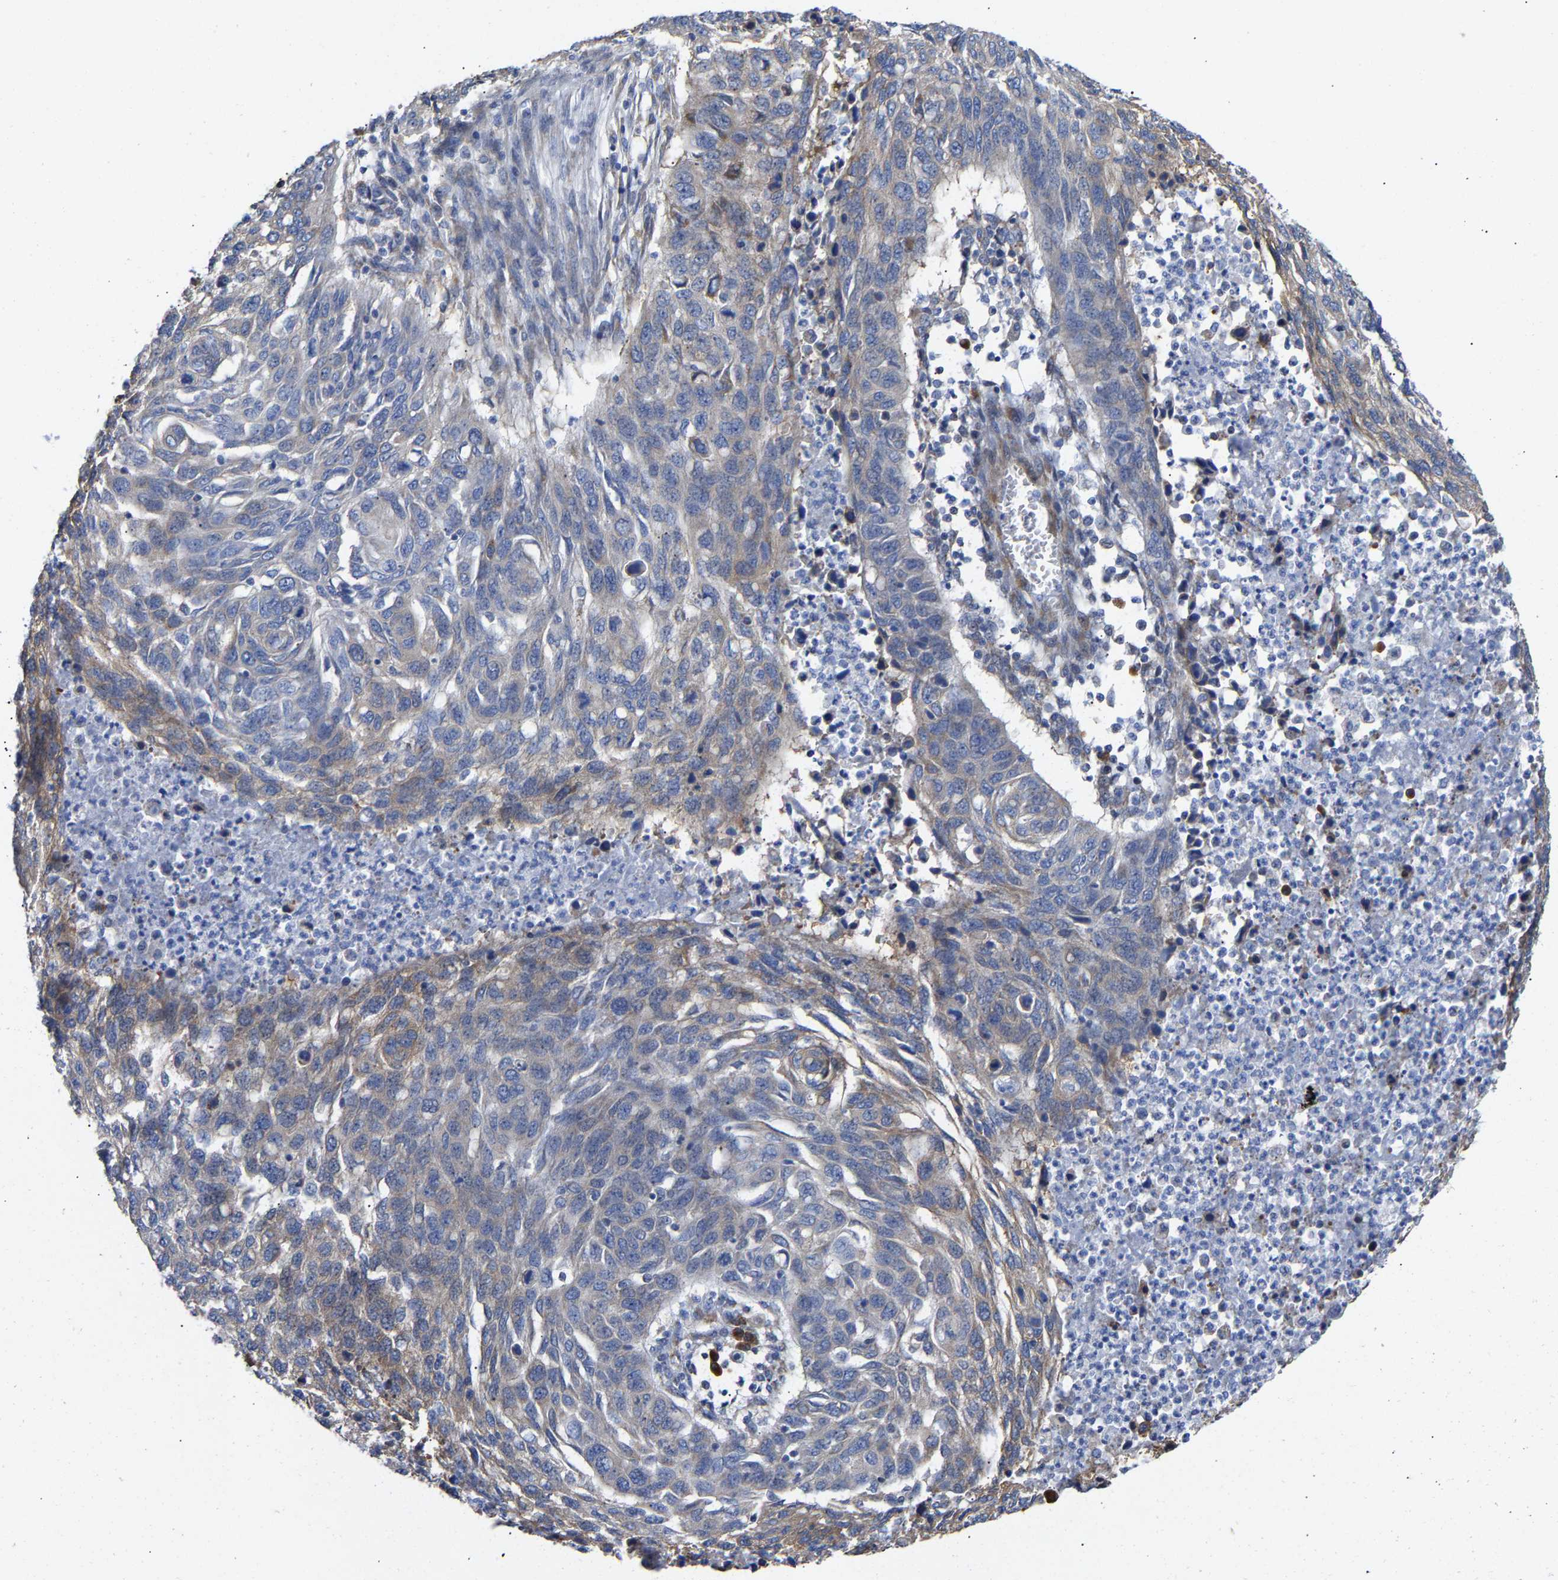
{"staining": {"intensity": "moderate", "quantity": "<25%", "location": "cytoplasmic/membranous"}, "tissue": "lung cancer", "cell_type": "Tumor cells", "image_type": "cancer", "snomed": [{"axis": "morphology", "description": "Squamous cell carcinoma, NOS"}, {"axis": "topography", "description": "Lung"}], "caption": "IHC (DAB (3,3'-diaminobenzidine)) staining of human lung cancer (squamous cell carcinoma) demonstrates moderate cytoplasmic/membranous protein staining in about <25% of tumor cells. (Brightfield microscopy of DAB IHC at high magnification).", "gene": "PPP1R15A", "patient": {"sex": "female", "age": 63}}